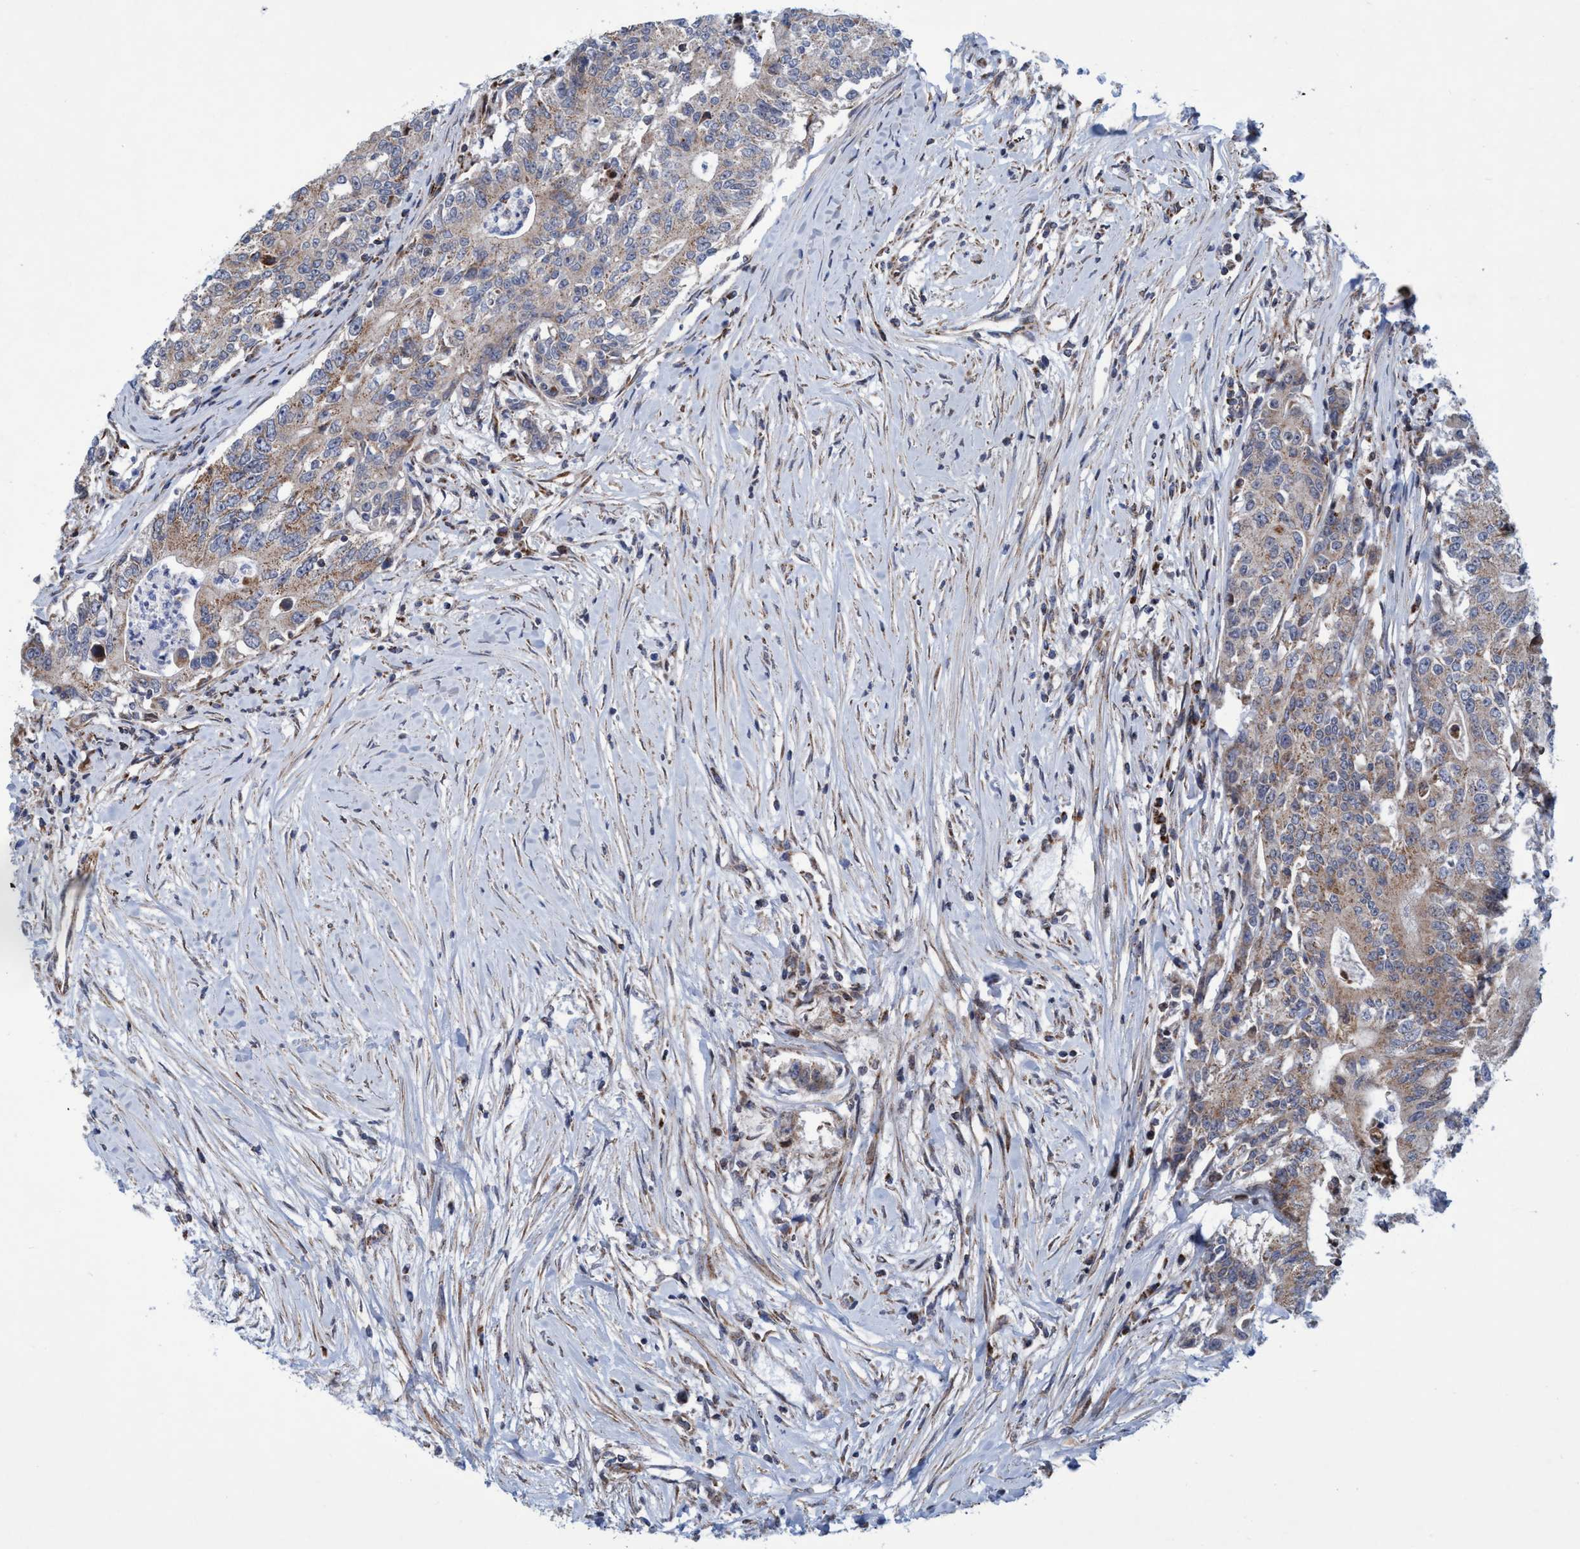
{"staining": {"intensity": "moderate", "quantity": "25%-75%", "location": "cytoplasmic/membranous"}, "tissue": "colorectal cancer", "cell_type": "Tumor cells", "image_type": "cancer", "snomed": [{"axis": "morphology", "description": "Adenocarcinoma, NOS"}, {"axis": "topography", "description": "Colon"}], "caption": "Protein expression analysis of human colorectal adenocarcinoma reveals moderate cytoplasmic/membranous positivity in about 25%-75% of tumor cells.", "gene": "POLR1F", "patient": {"sex": "female", "age": 77}}